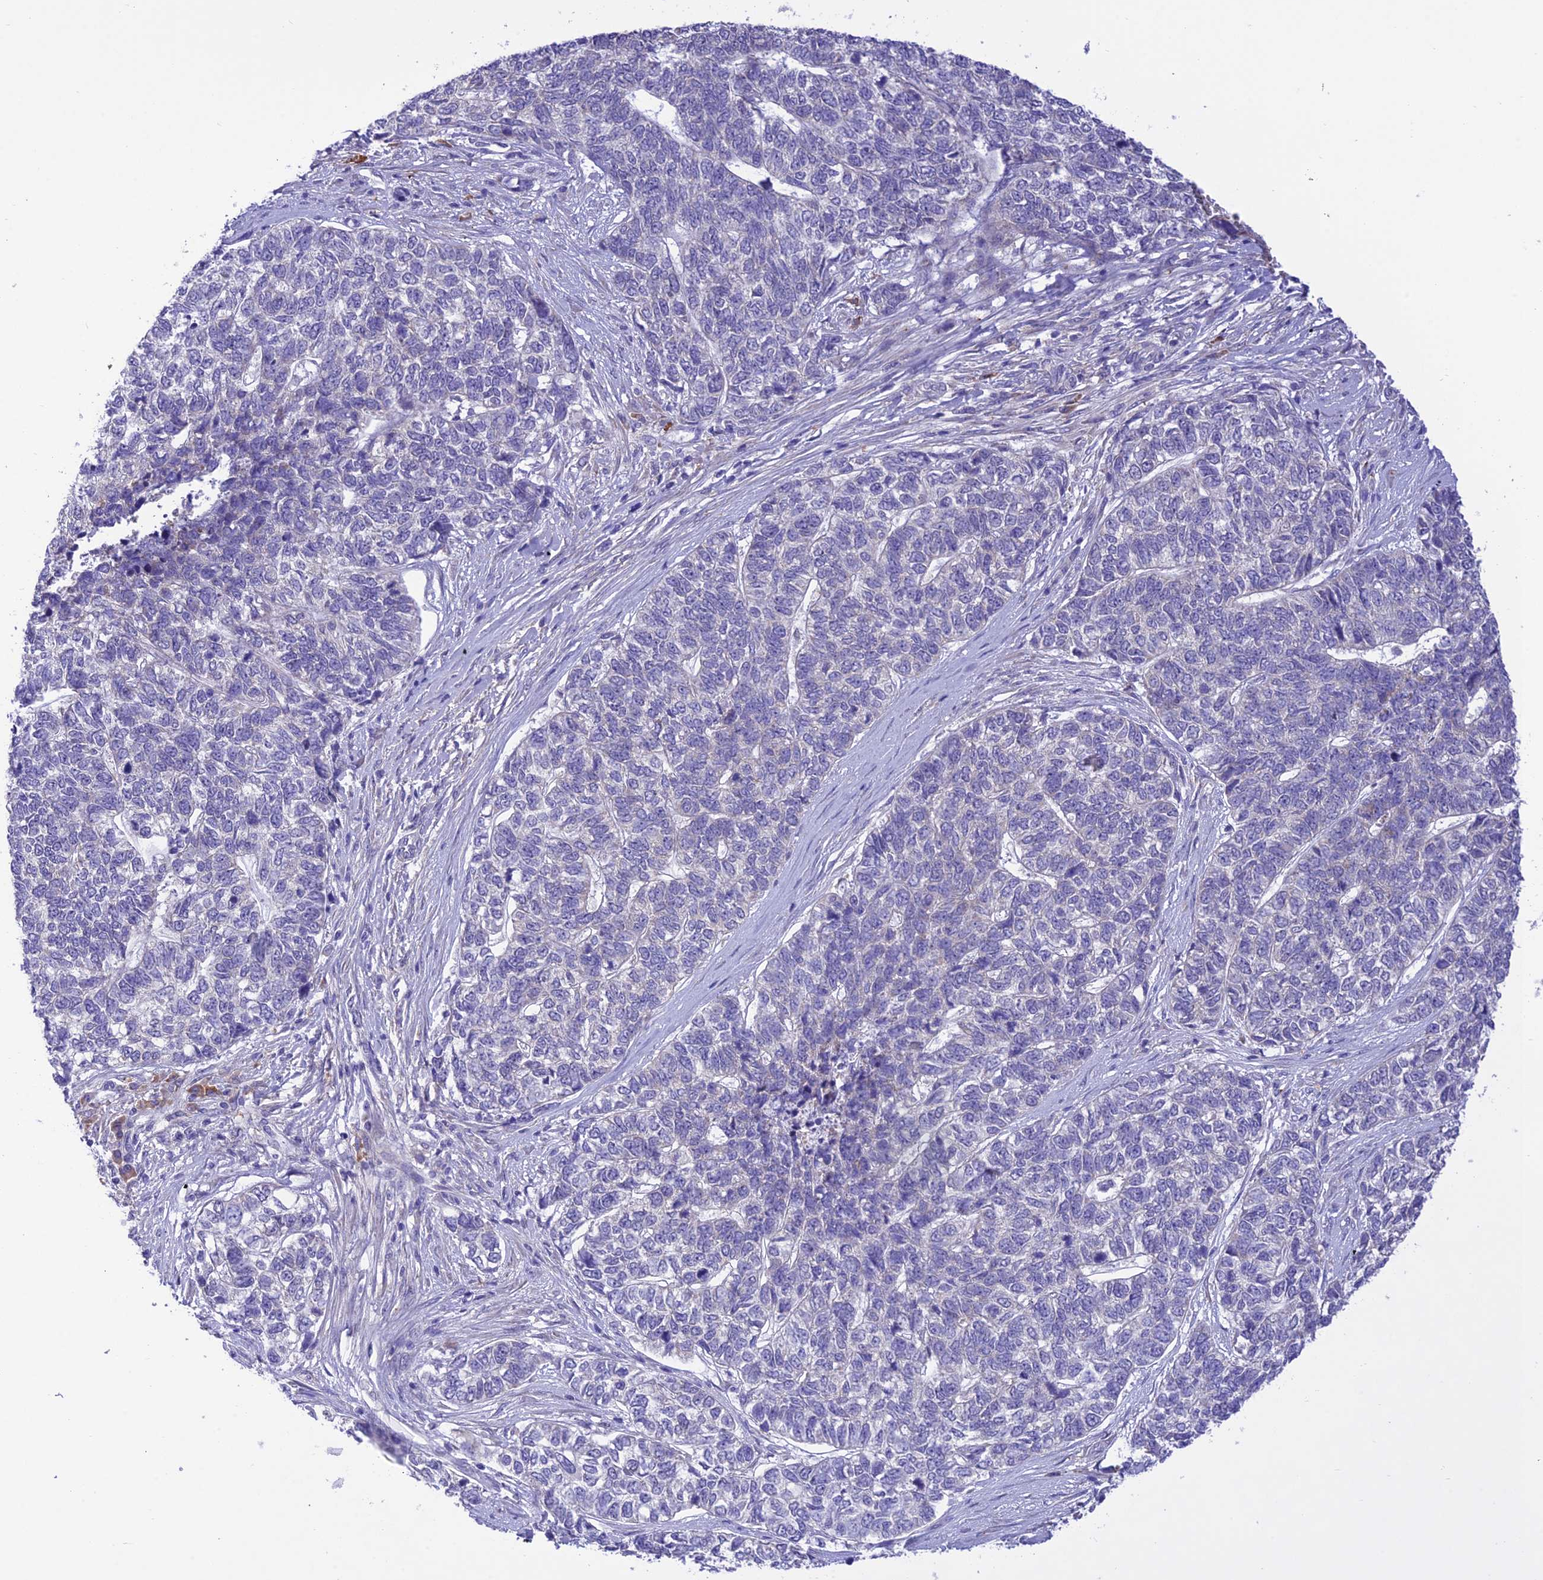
{"staining": {"intensity": "negative", "quantity": "none", "location": "none"}, "tissue": "skin cancer", "cell_type": "Tumor cells", "image_type": "cancer", "snomed": [{"axis": "morphology", "description": "Basal cell carcinoma"}, {"axis": "topography", "description": "Skin"}], "caption": "Immunohistochemistry photomicrograph of skin cancer stained for a protein (brown), which shows no positivity in tumor cells.", "gene": "RNF126", "patient": {"sex": "female", "age": 65}}